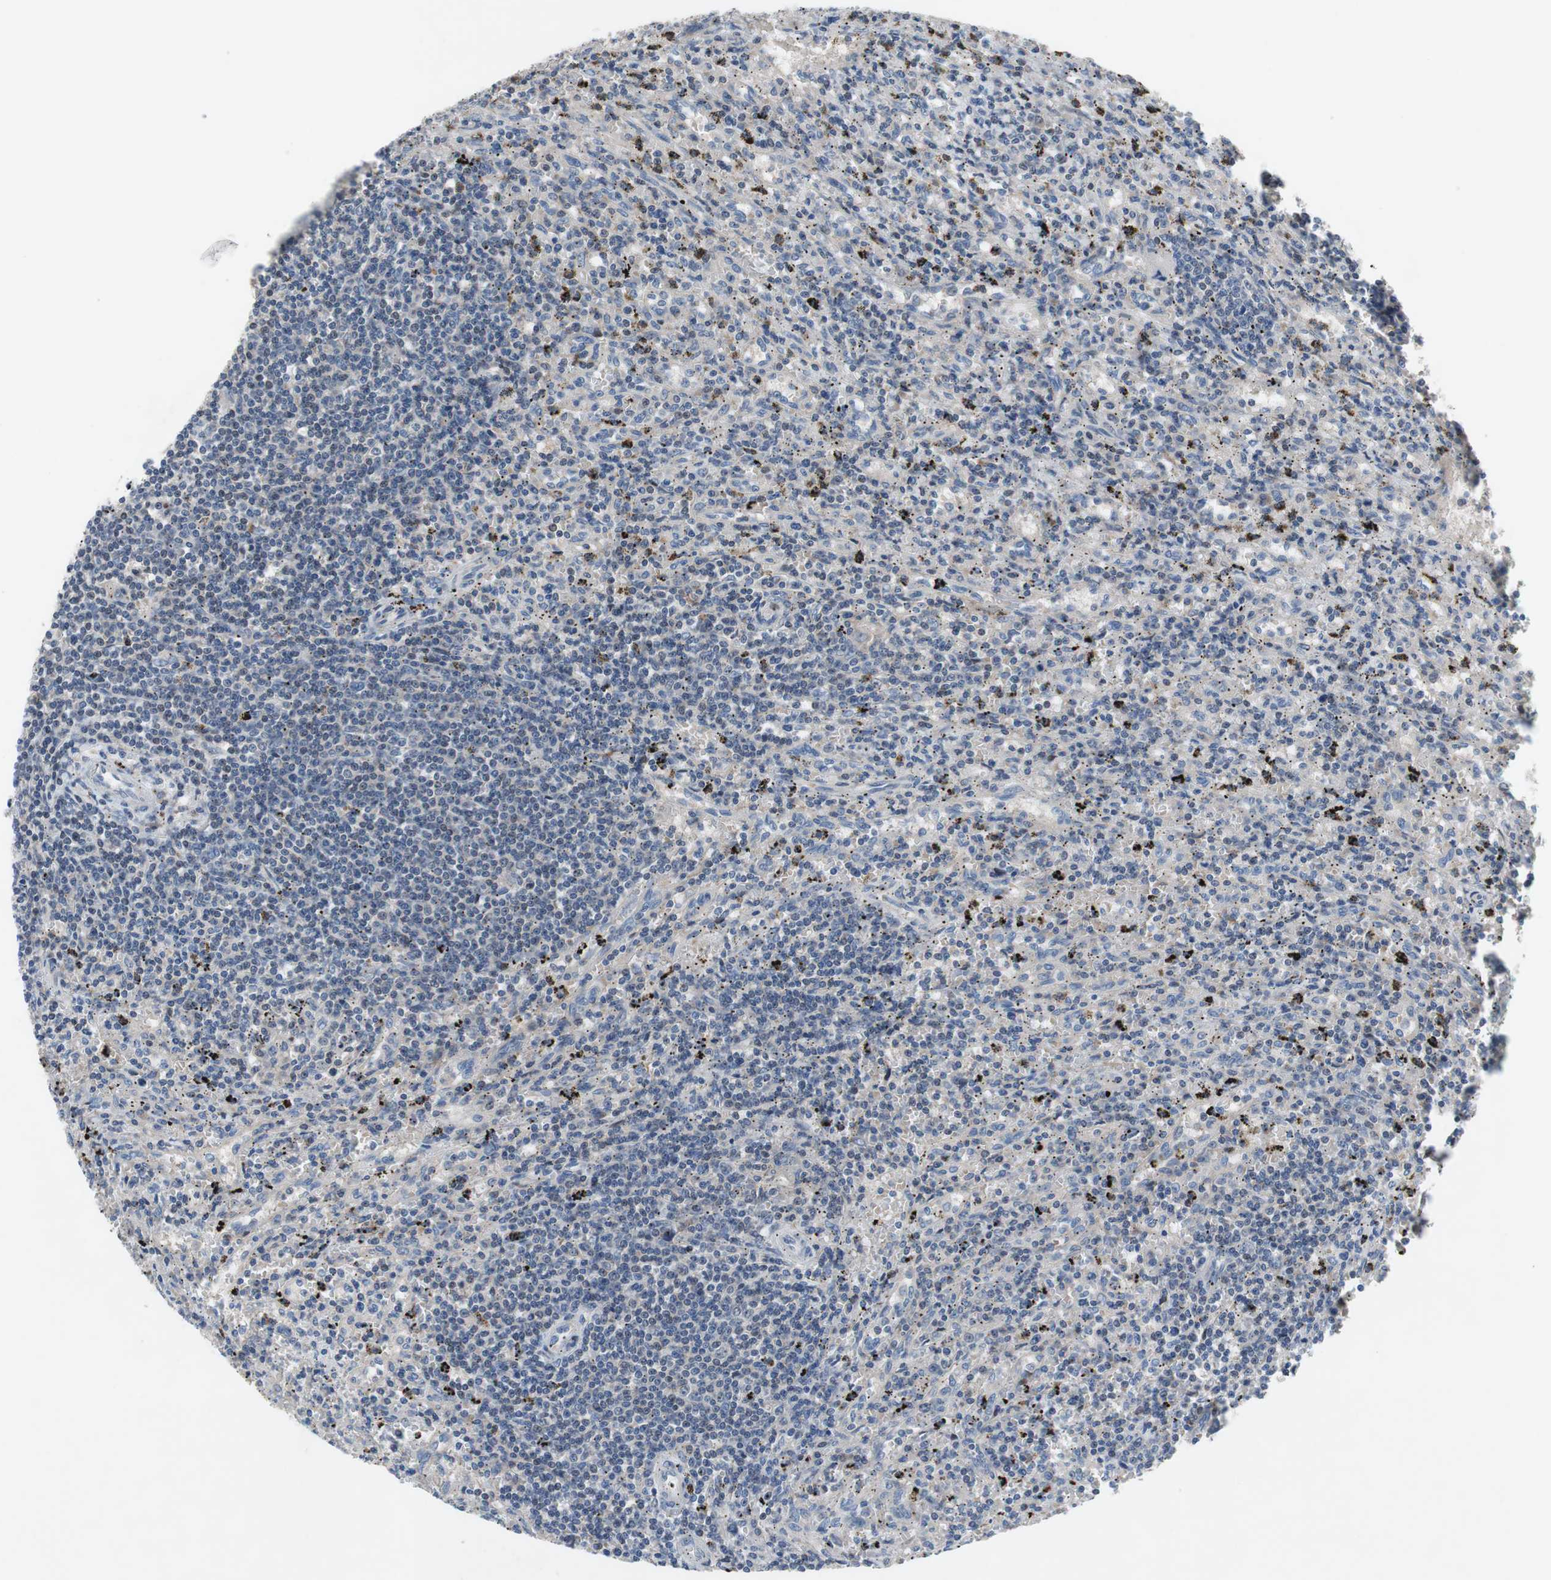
{"staining": {"intensity": "negative", "quantity": "none", "location": "none"}, "tissue": "lymphoma", "cell_type": "Tumor cells", "image_type": "cancer", "snomed": [{"axis": "morphology", "description": "Malignant lymphoma, non-Hodgkin's type, Low grade"}, {"axis": "topography", "description": "Spleen"}], "caption": "Immunohistochemistry of lymphoma reveals no positivity in tumor cells.", "gene": "MUTYH", "patient": {"sex": "male", "age": 76}}